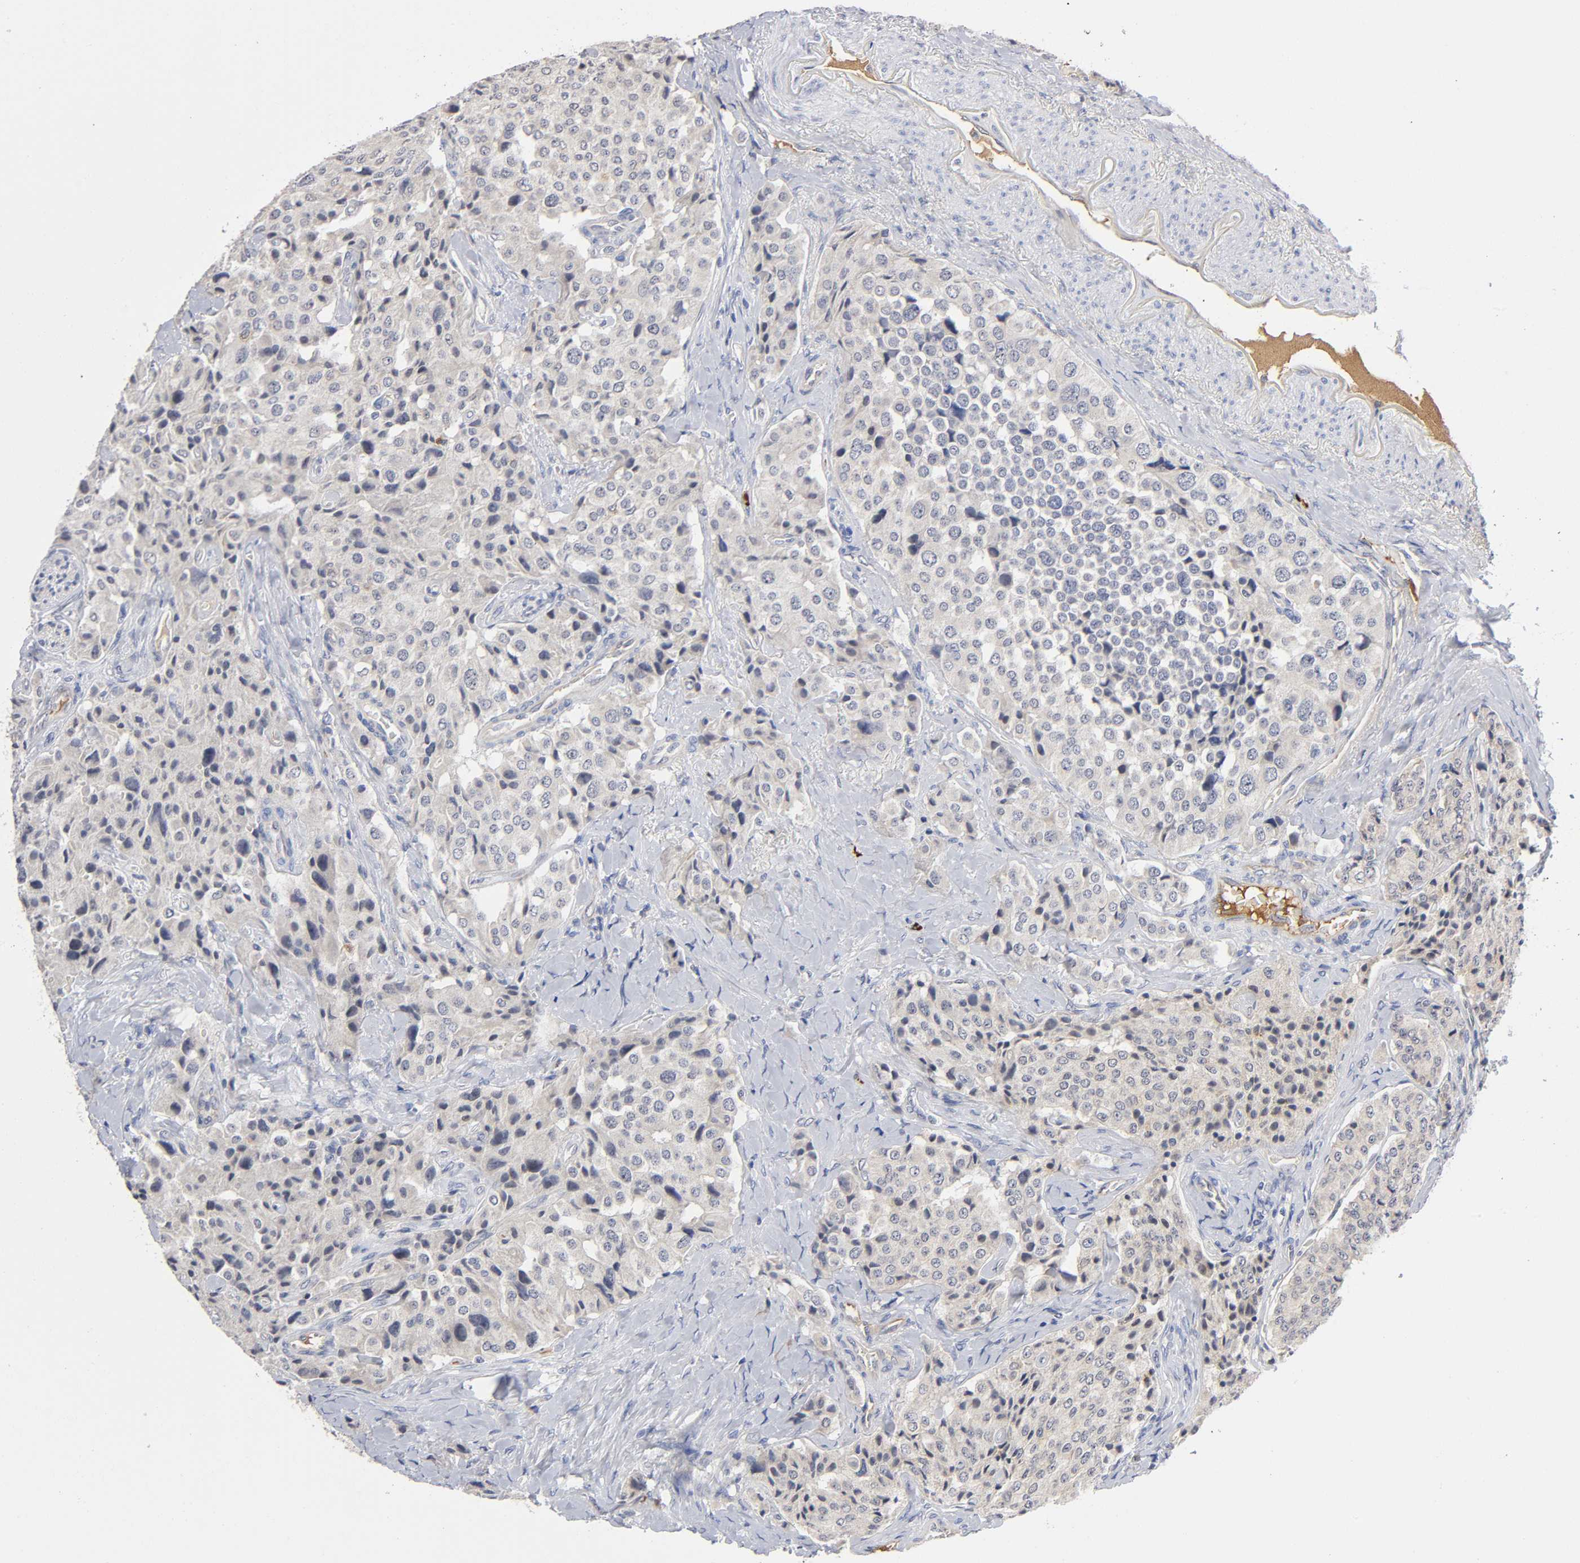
{"staining": {"intensity": "weak", "quantity": ">75%", "location": "cytoplasmic/membranous"}, "tissue": "carcinoid", "cell_type": "Tumor cells", "image_type": "cancer", "snomed": [{"axis": "morphology", "description": "Carcinoid, malignant, NOS"}, {"axis": "topography", "description": "Colon"}], "caption": "IHC histopathology image of human malignant carcinoid stained for a protein (brown), which demonstrates low levels of weak cytoplasmic/membranous staining in about >75% of tumor cells.", "gene": "NOVA1", "patient": {"sex": "female", "age": 61}}